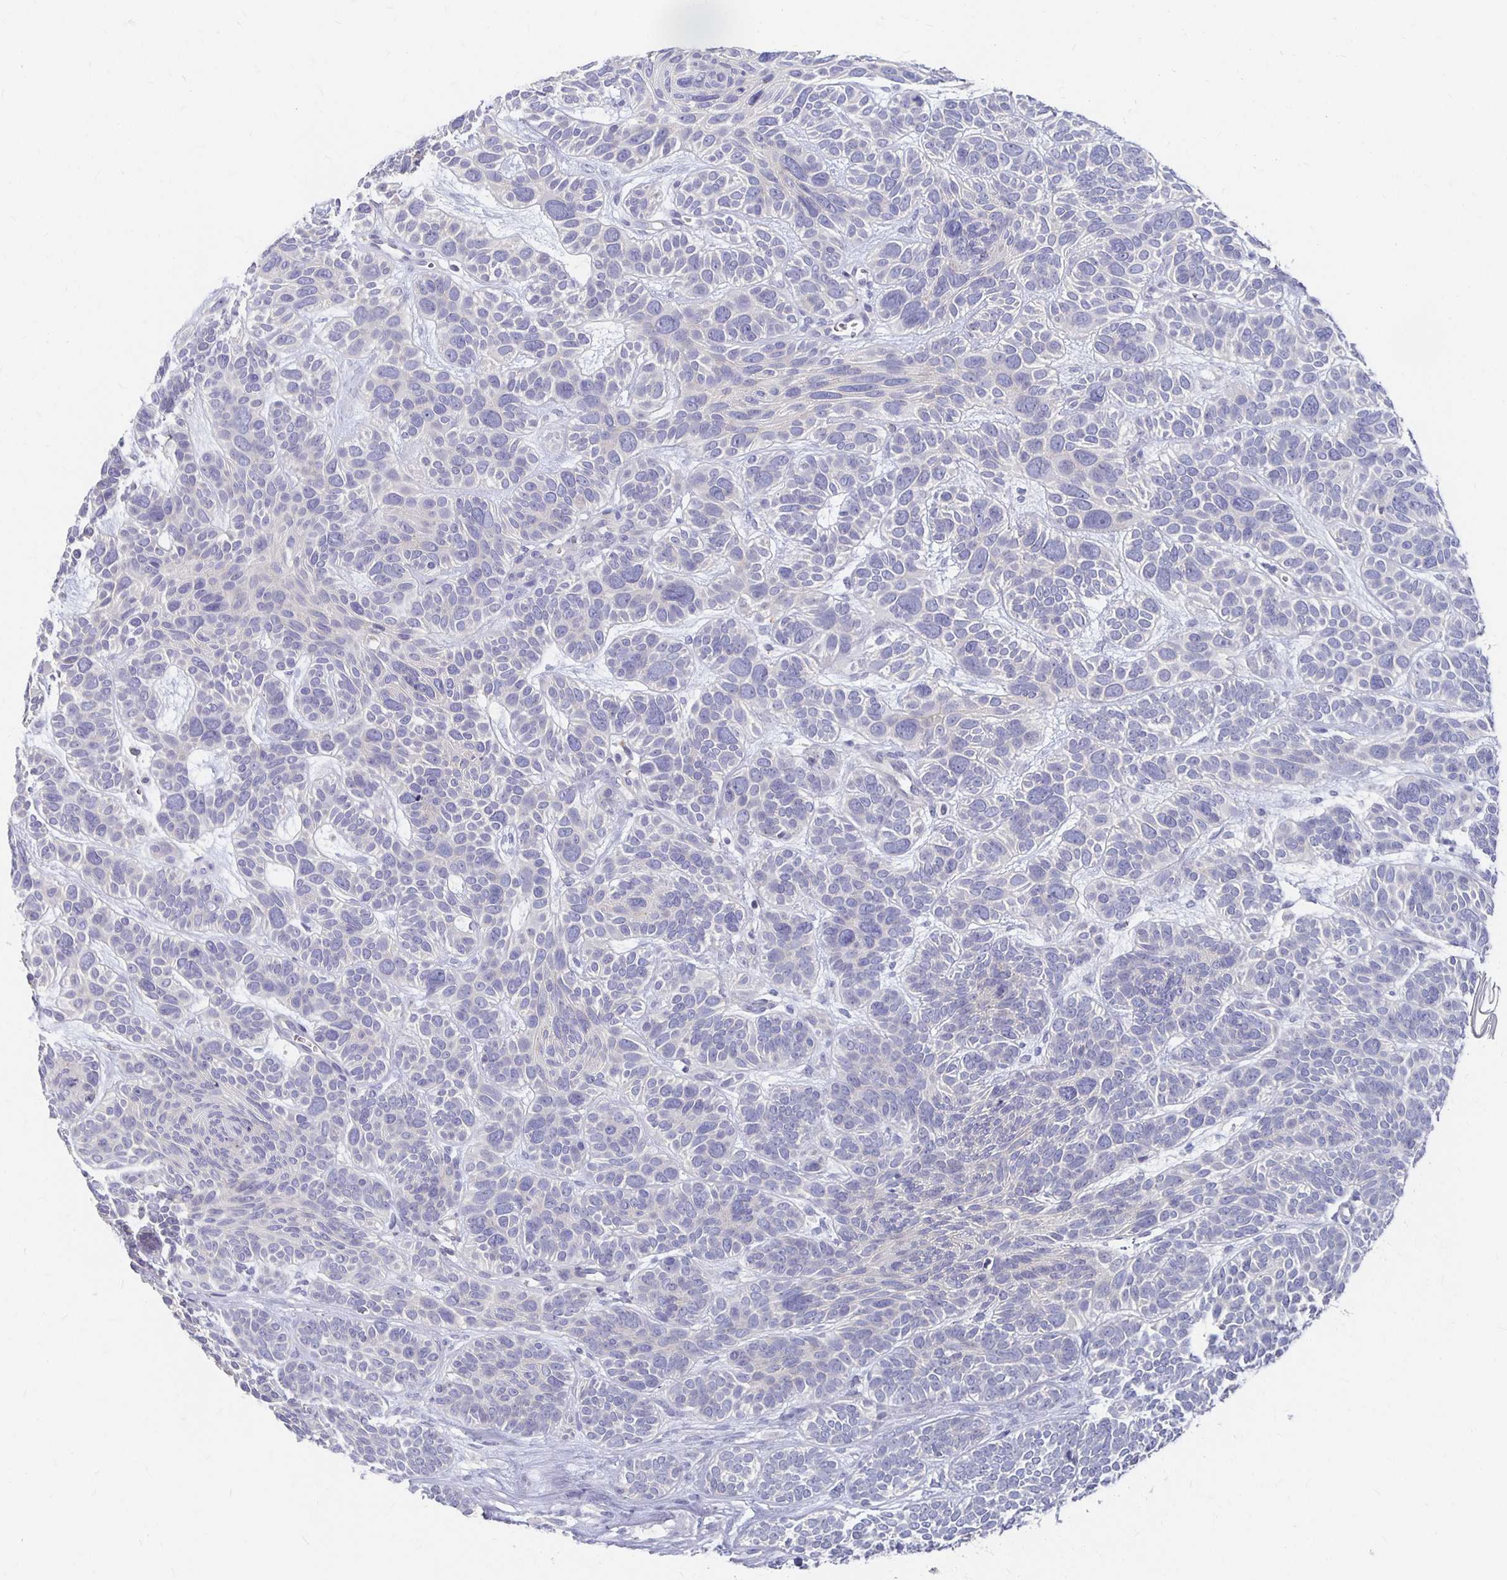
{"staining": {"intensity": "negative", "quantity": "none", "location": "none"}, "tissue": "skin cancer", "cell_type": "Tumor cells", "image_type": "cancer", "snomed": [{"axis": "morphology", "description": "Basal cell carcinoma"}, {"axis": "morphology", "description": "BCC, low aggressive"}, {"axis": "topography", "description": "Skin"}, {"axis": "topography", "description": "Skin of face"}], "caption": "Photomicrograph shows no significant protein staining in tumor cells of skin cancer (basal cell carcinoma).", "gene": "FKRP", "patient": {"sex": "male", "age": 73}}